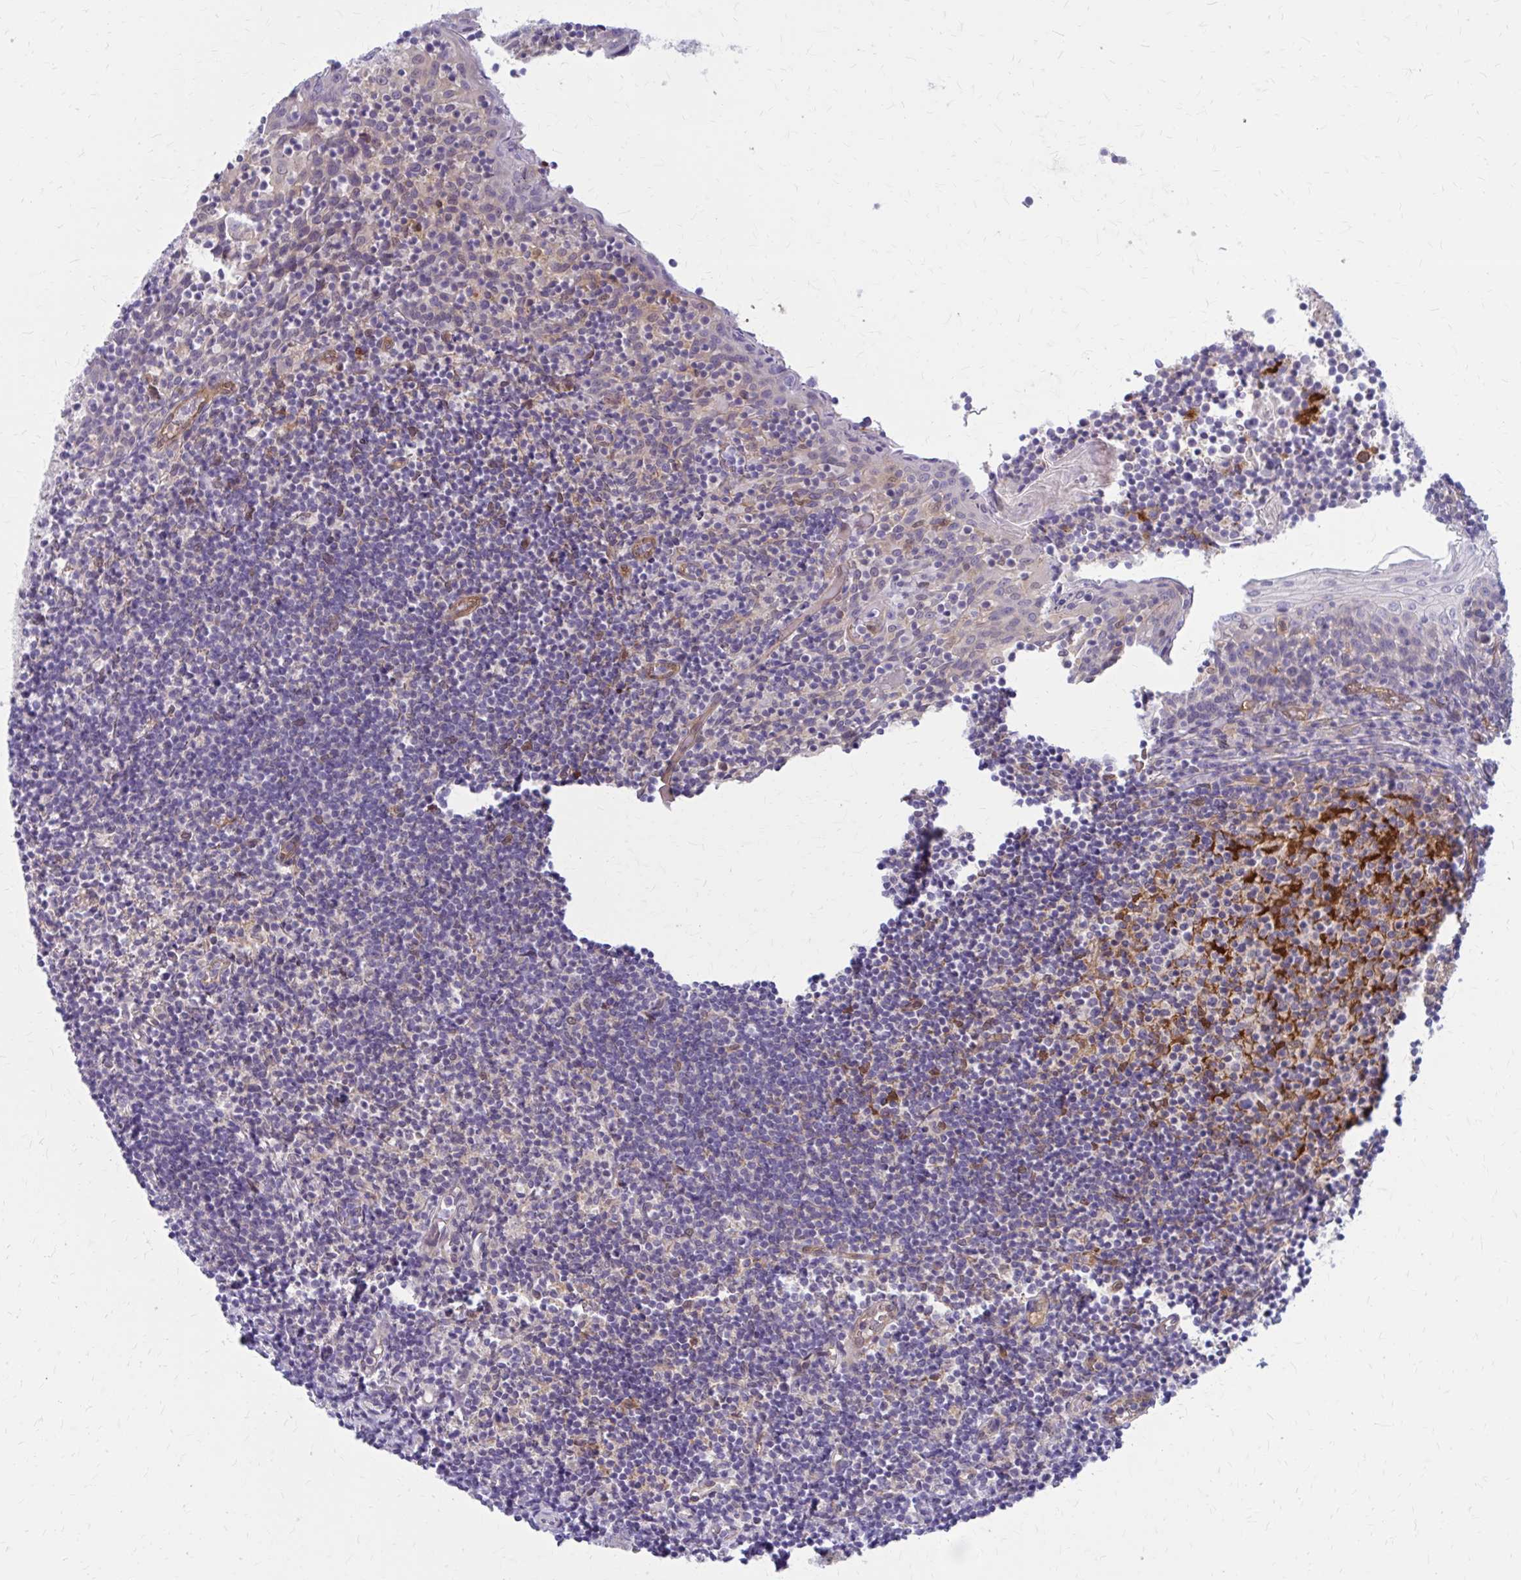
{"staining": {"intensity": "strong", "quantity": "<25%", "location": "cytoplasmic/membranous"}, "tissue": "tonsil", "cell_type": "Germinal center cells", "image_type": "normal", "snomed": [{"axis": "morphology", "description": "Normal tissue, NOS"}, {"axis": "topography", "description": "Tonsil"}], "caption": "The micrograph exhibits staining of unremarkable tonsil, revealing strong cytoplasmic/membranous protein positivity (brown color) within germinal center cells.", "gene": "CLIC2", "patient": {"sex": "female", "age": 10}}